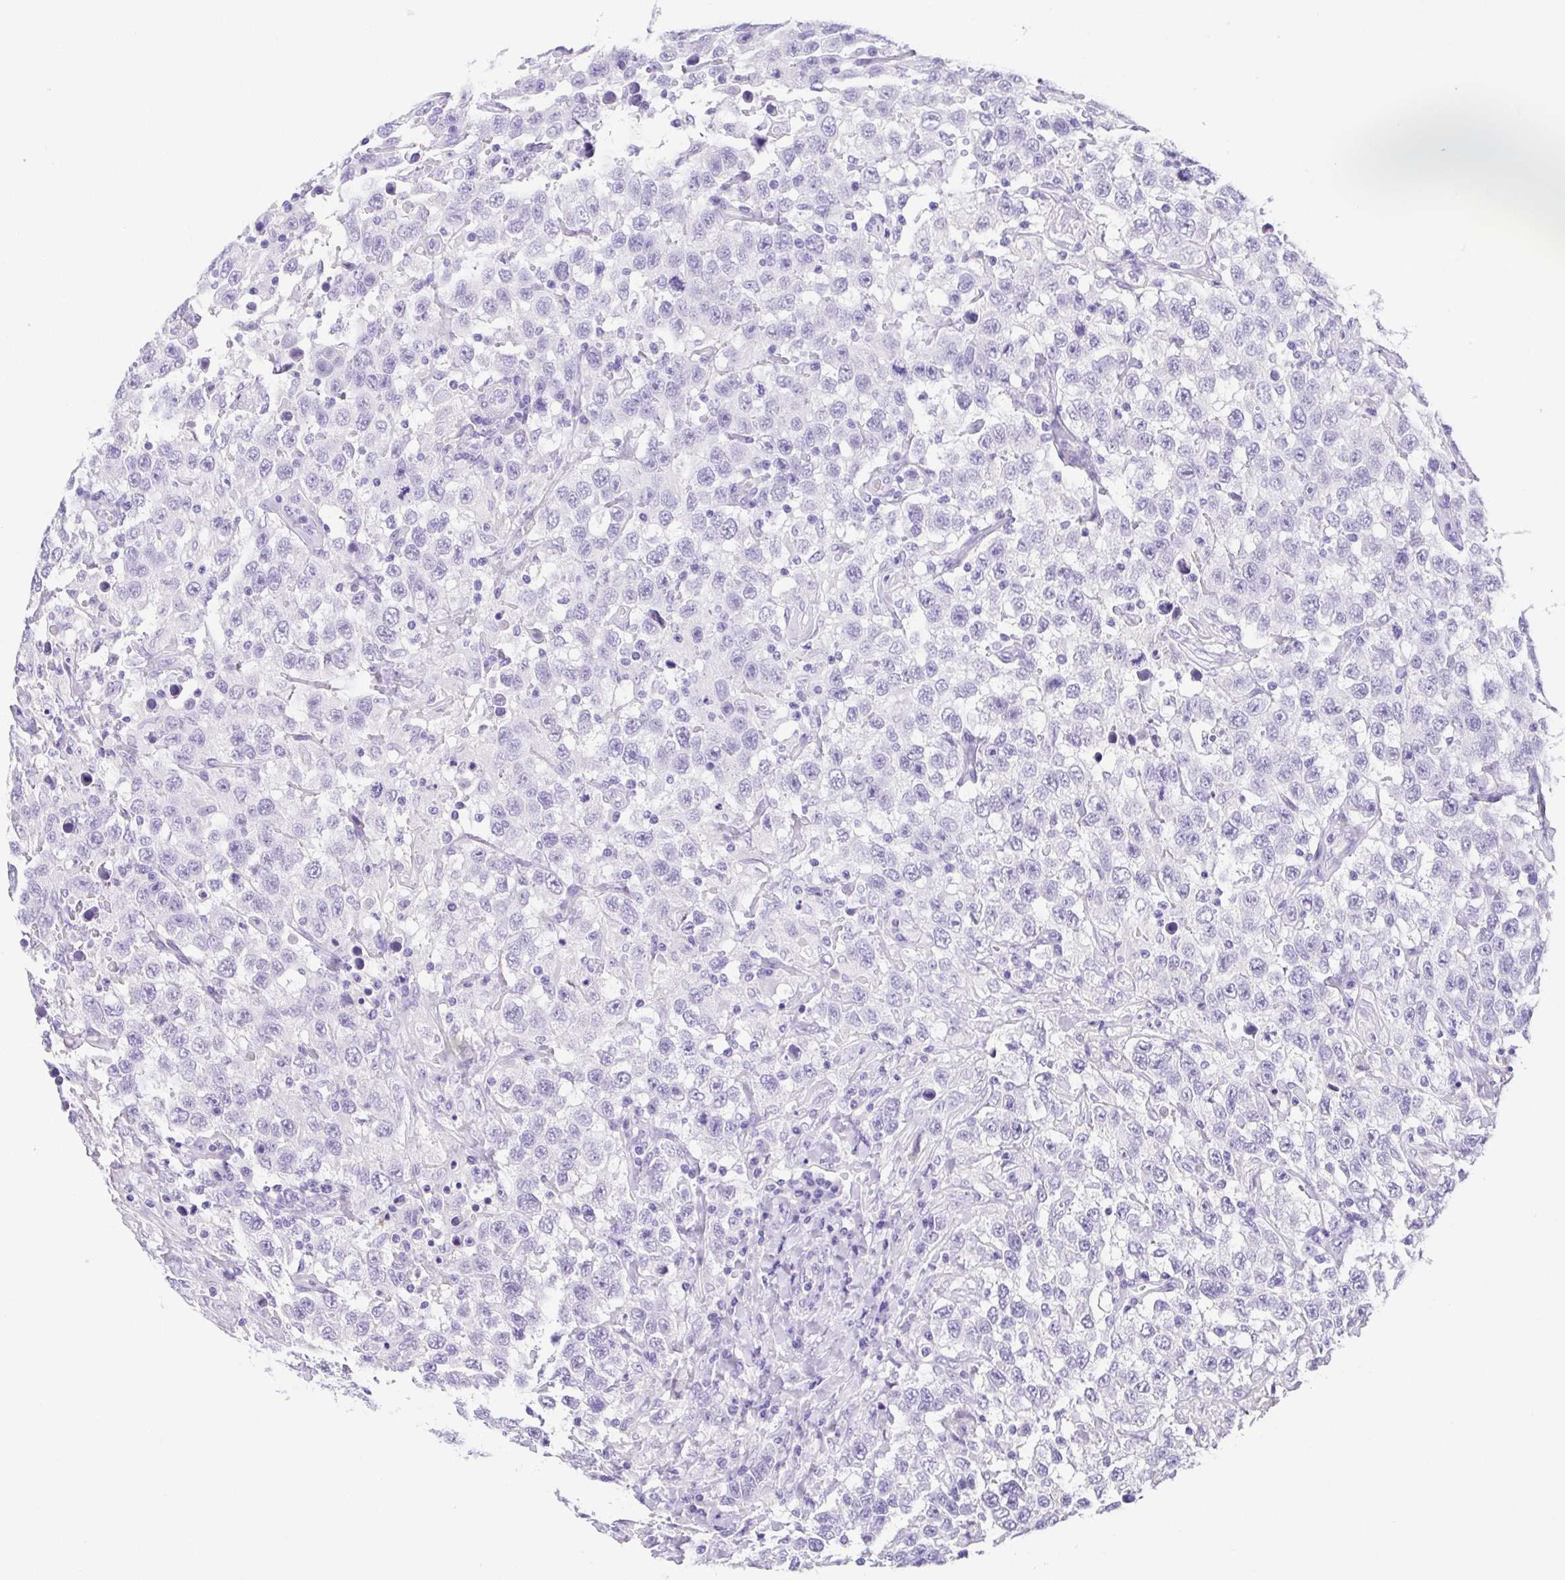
{"staining": {"intensity": "negative", "quantity": "none", "location": "none"}, "tissue": "testis cancer", "cell_type": "Tumor cells", "image_type": "cancer", "snomed": [{"axis": "morphology", "description": "Seminoma, NOS"}, {"axis": "topography", "description": "Testis"}], "caption": "DAB (3,3'-diaminobenzidine) immunohistochemical staining of human testis seminoma displays no significant staining in tumor cells.", "gene": "SPATA4", "patient": {"sex": "male", "age": 41}}